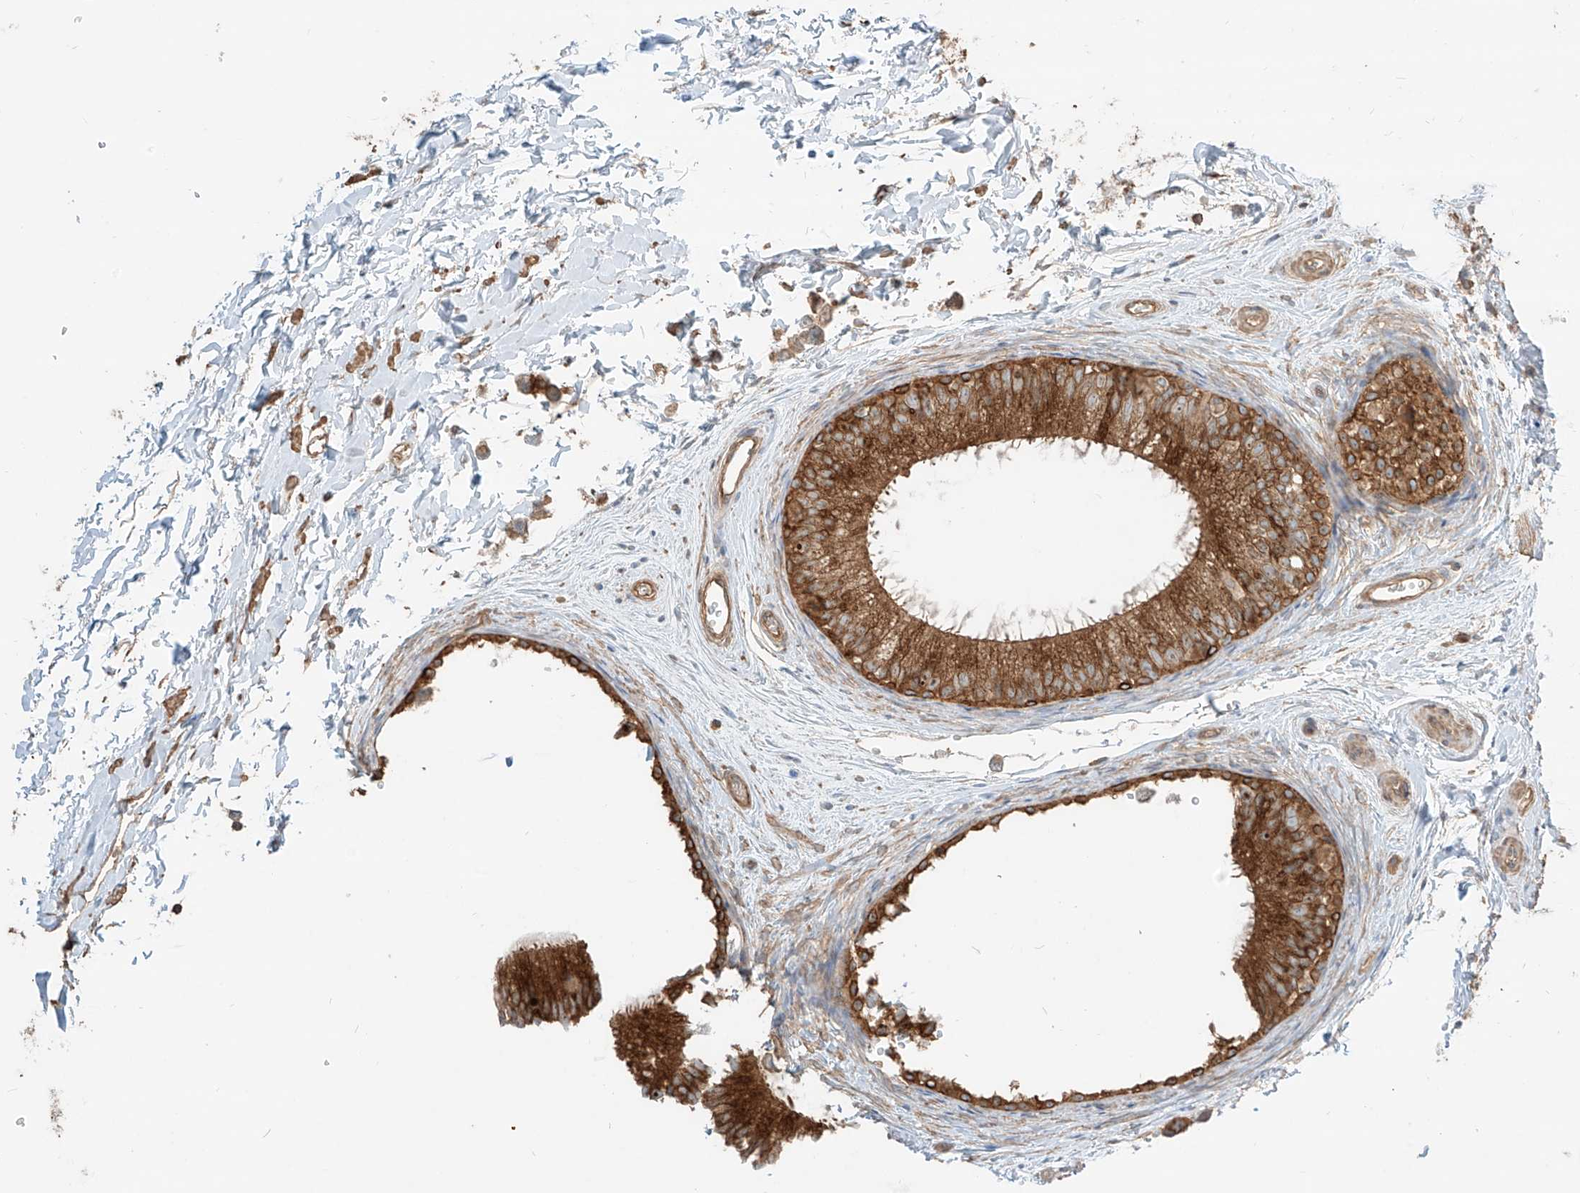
{"staining": {"intensity": "strong", "quantity": ">75%", "location": "cytoplasmic/membranous"}, "tissue": "epididymis", "cell_type": "Glandular cells", "image_type": "normal", "snomed": [{"axis": "morphology", "description": "Normal tissue, NOS"}, {"axis": "topography", "description": "Epididymis"}], "caption": "A micrograph showing strong cytoplasmic/membranous positivity in about >75% of glandular cells in benign epididymis, as visualized by brown immunohistochemical staining.", "gene": "CCDC115", "patient": {"sex": "male", "age": 34}}